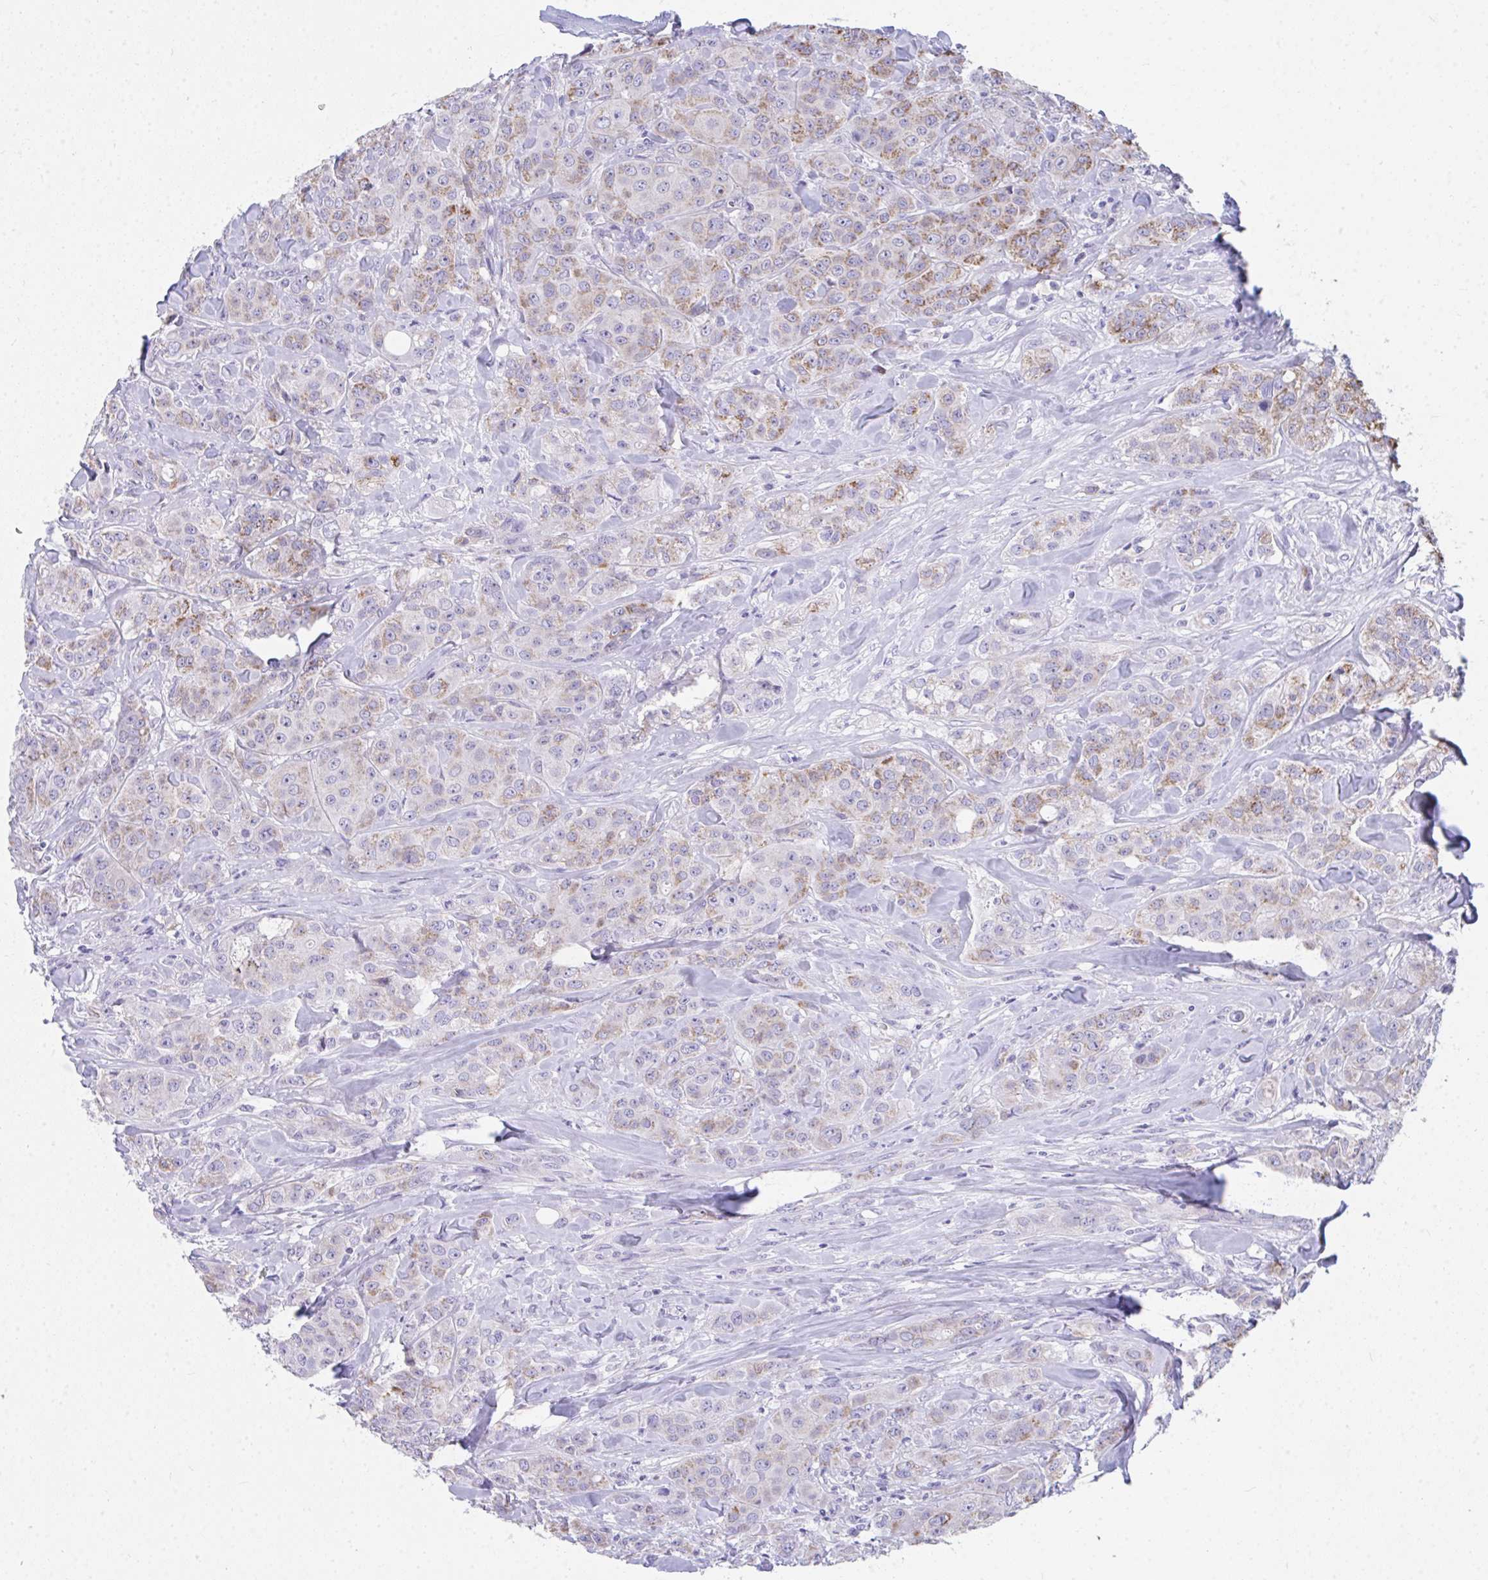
{"staining": {"intensity": "moderate", "quantity": "<25%", "location": "cytoplasmic/membranous"}, "tissue": "breast cancer", "cell_type": "Tumor cells", "image_type": "cancer", "snomed": [{"axis": "morphology", "description": "Normal tissue, NOS"}, {"axis": "morphology", "description": "Duct carcinoma"}, {"axis": "topography", "description": "Breast"}], "caption": "Immunohistochemistry photomicrograph of human breast cancer (invasive ductal carcinoma) stained for a protein (brown), which exhibits low levels of moderate cytoplasmic/membranous staining in about <25% of tumor cells.", "gene": "COA5", "patient": {"sex": "female", "age": 43}}